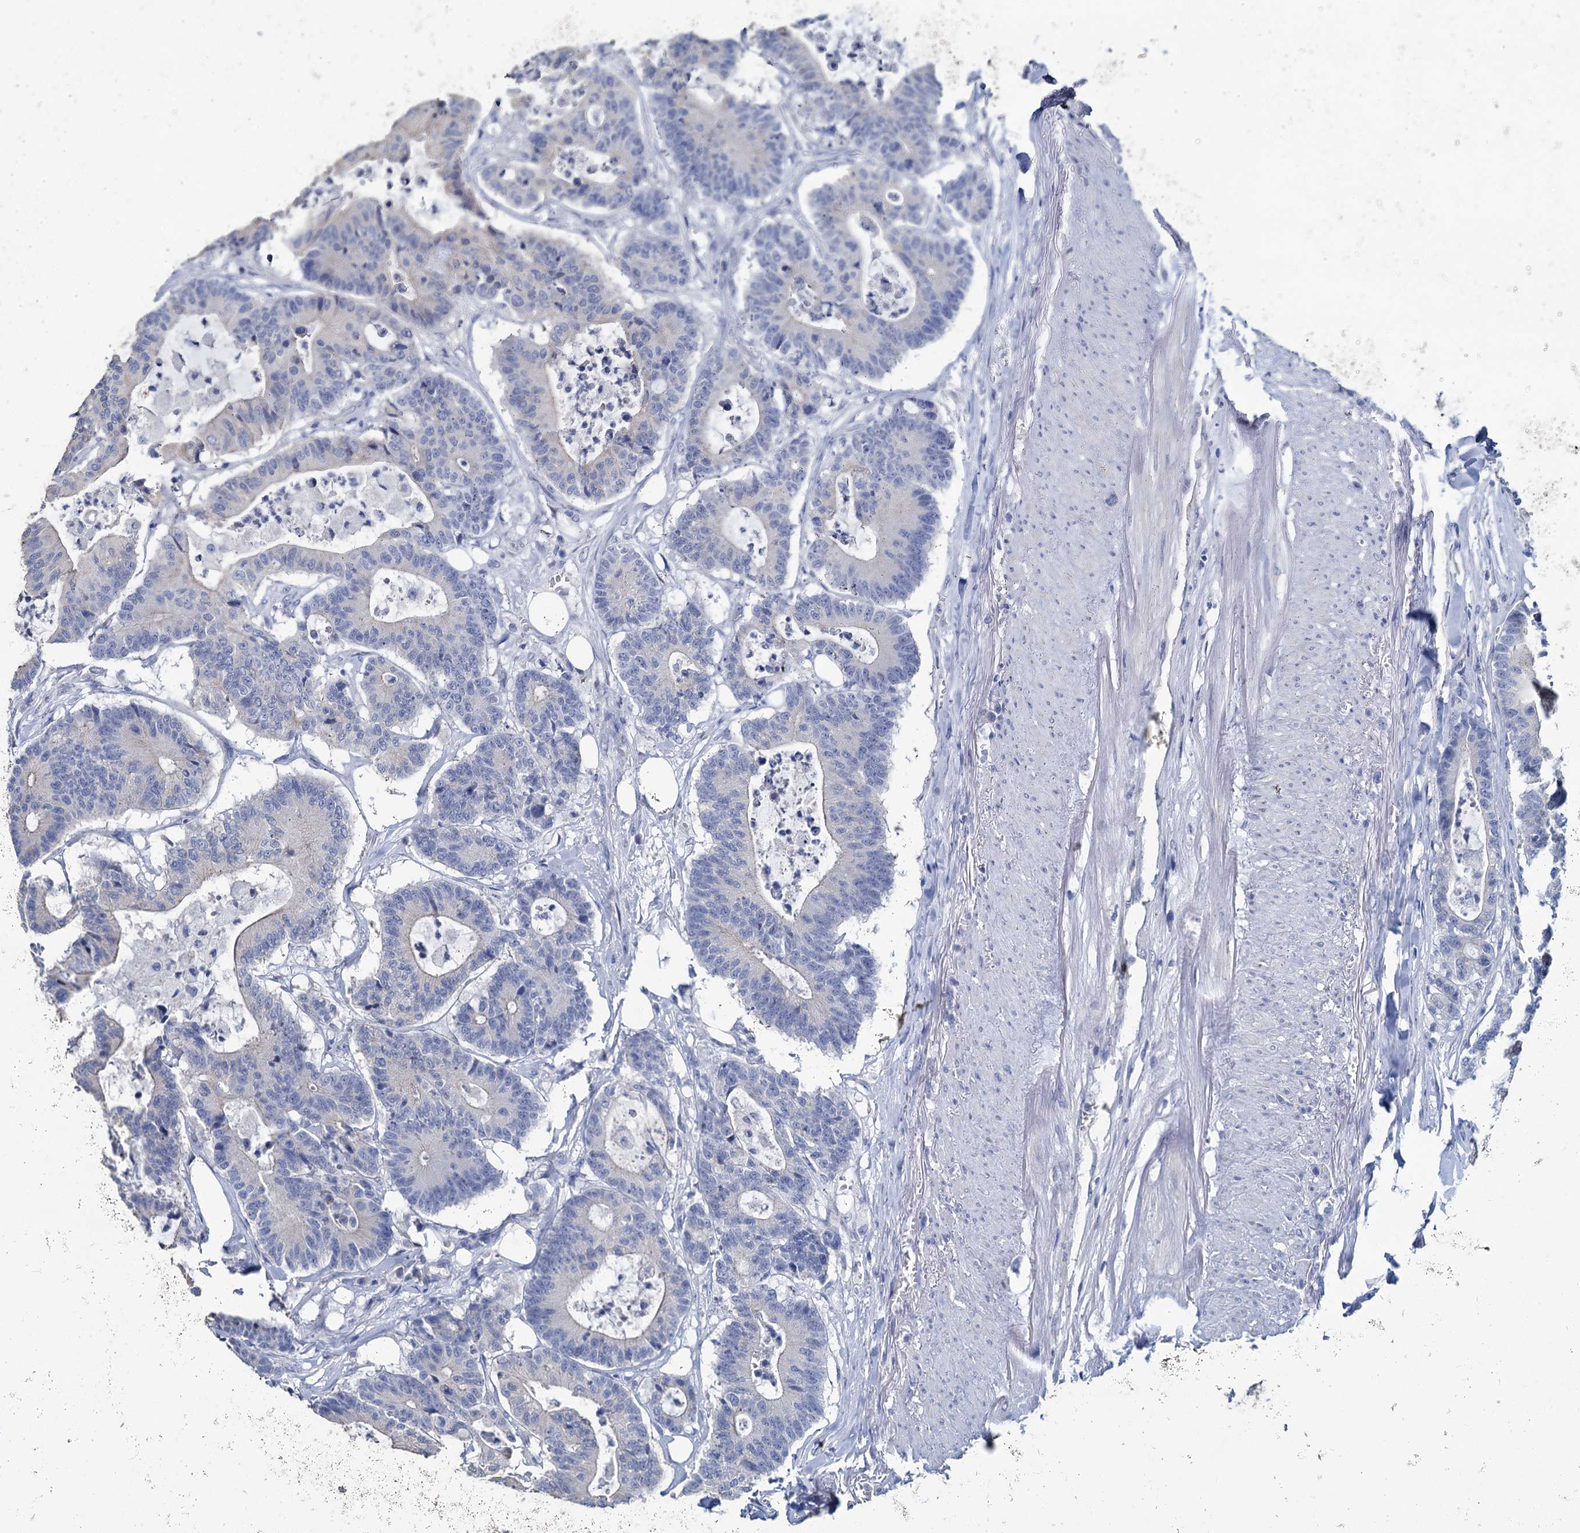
{"staining": {"intensity": "negative", "quantity": "none", "location": "none"}, "tissue": "colorectal cancer", "cell_type": "Tumor cells", "image_type": "cancer", "snomed": [{"axis": "morphology", "description": "Adenocarcinoma, NOS"}, {"axis": "topography", "description": "Colon"}], "caption": "Protein analysis of colorectal cancer (adenocarcinoma) shows no significant positivity in tumor cells. The staining is performed using DAB brown chromogen with nuclei counter-stained in using hematoxylin.", "gene": "SNCB", "patient": {"sex": "female", "age": 84}}